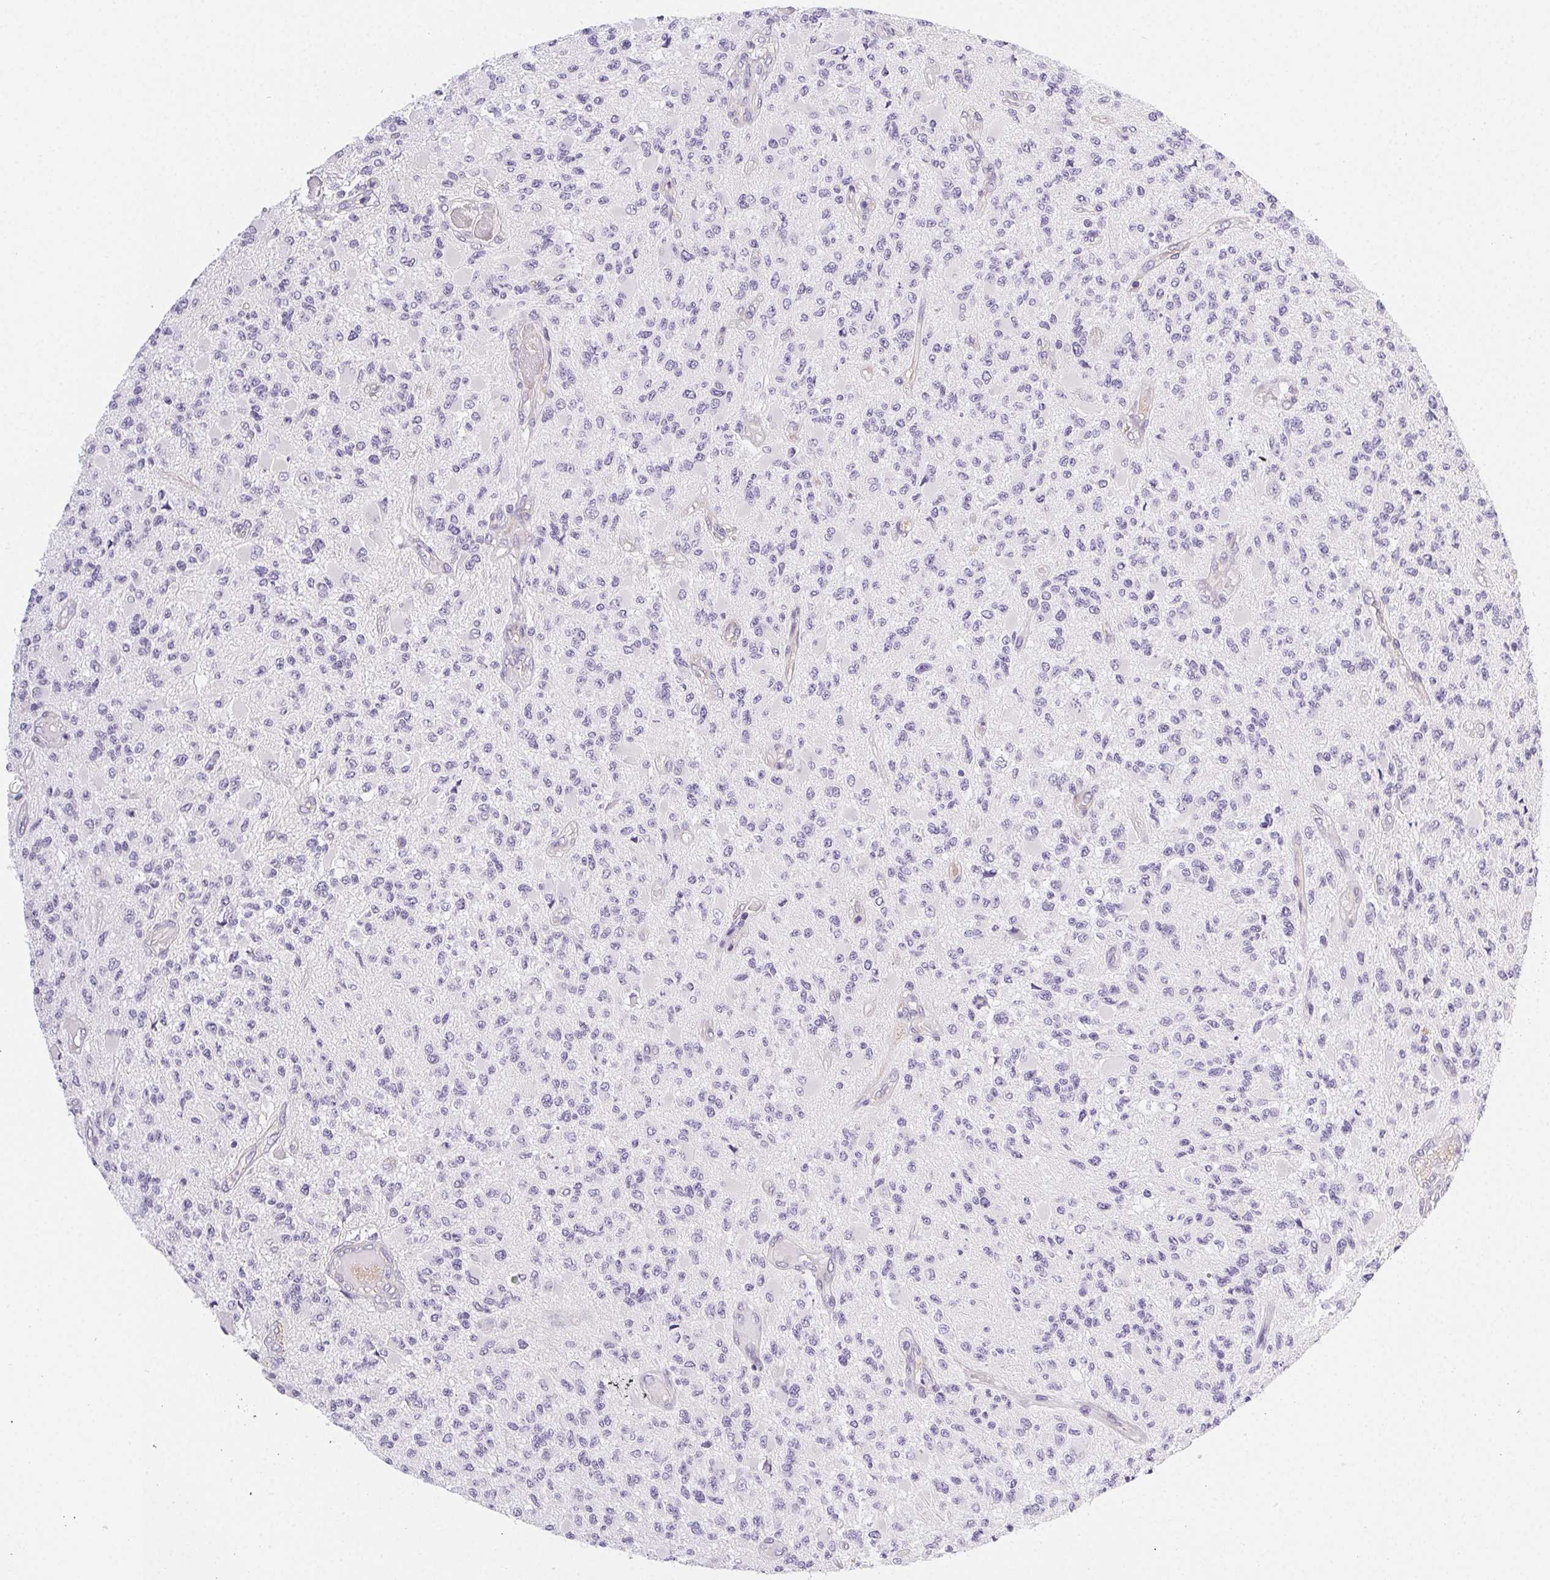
{"staining": {"intensity": "negative", "quantity": "none", "location": "none"}, "tissue": "glioma", "cell_type": "Tumor cells", "image_type": "cancer", "snomed": [{"axis": "morphology", "description": "Glioma, malignant, High grade"}, {"axis": "topography", "description": "Brain"}], "caption": "Tumor cells show no significant staining in malignant glioma (high-grade).", "gene": "CSN1S1", "patient": {"sex": "female", "age": 63}}